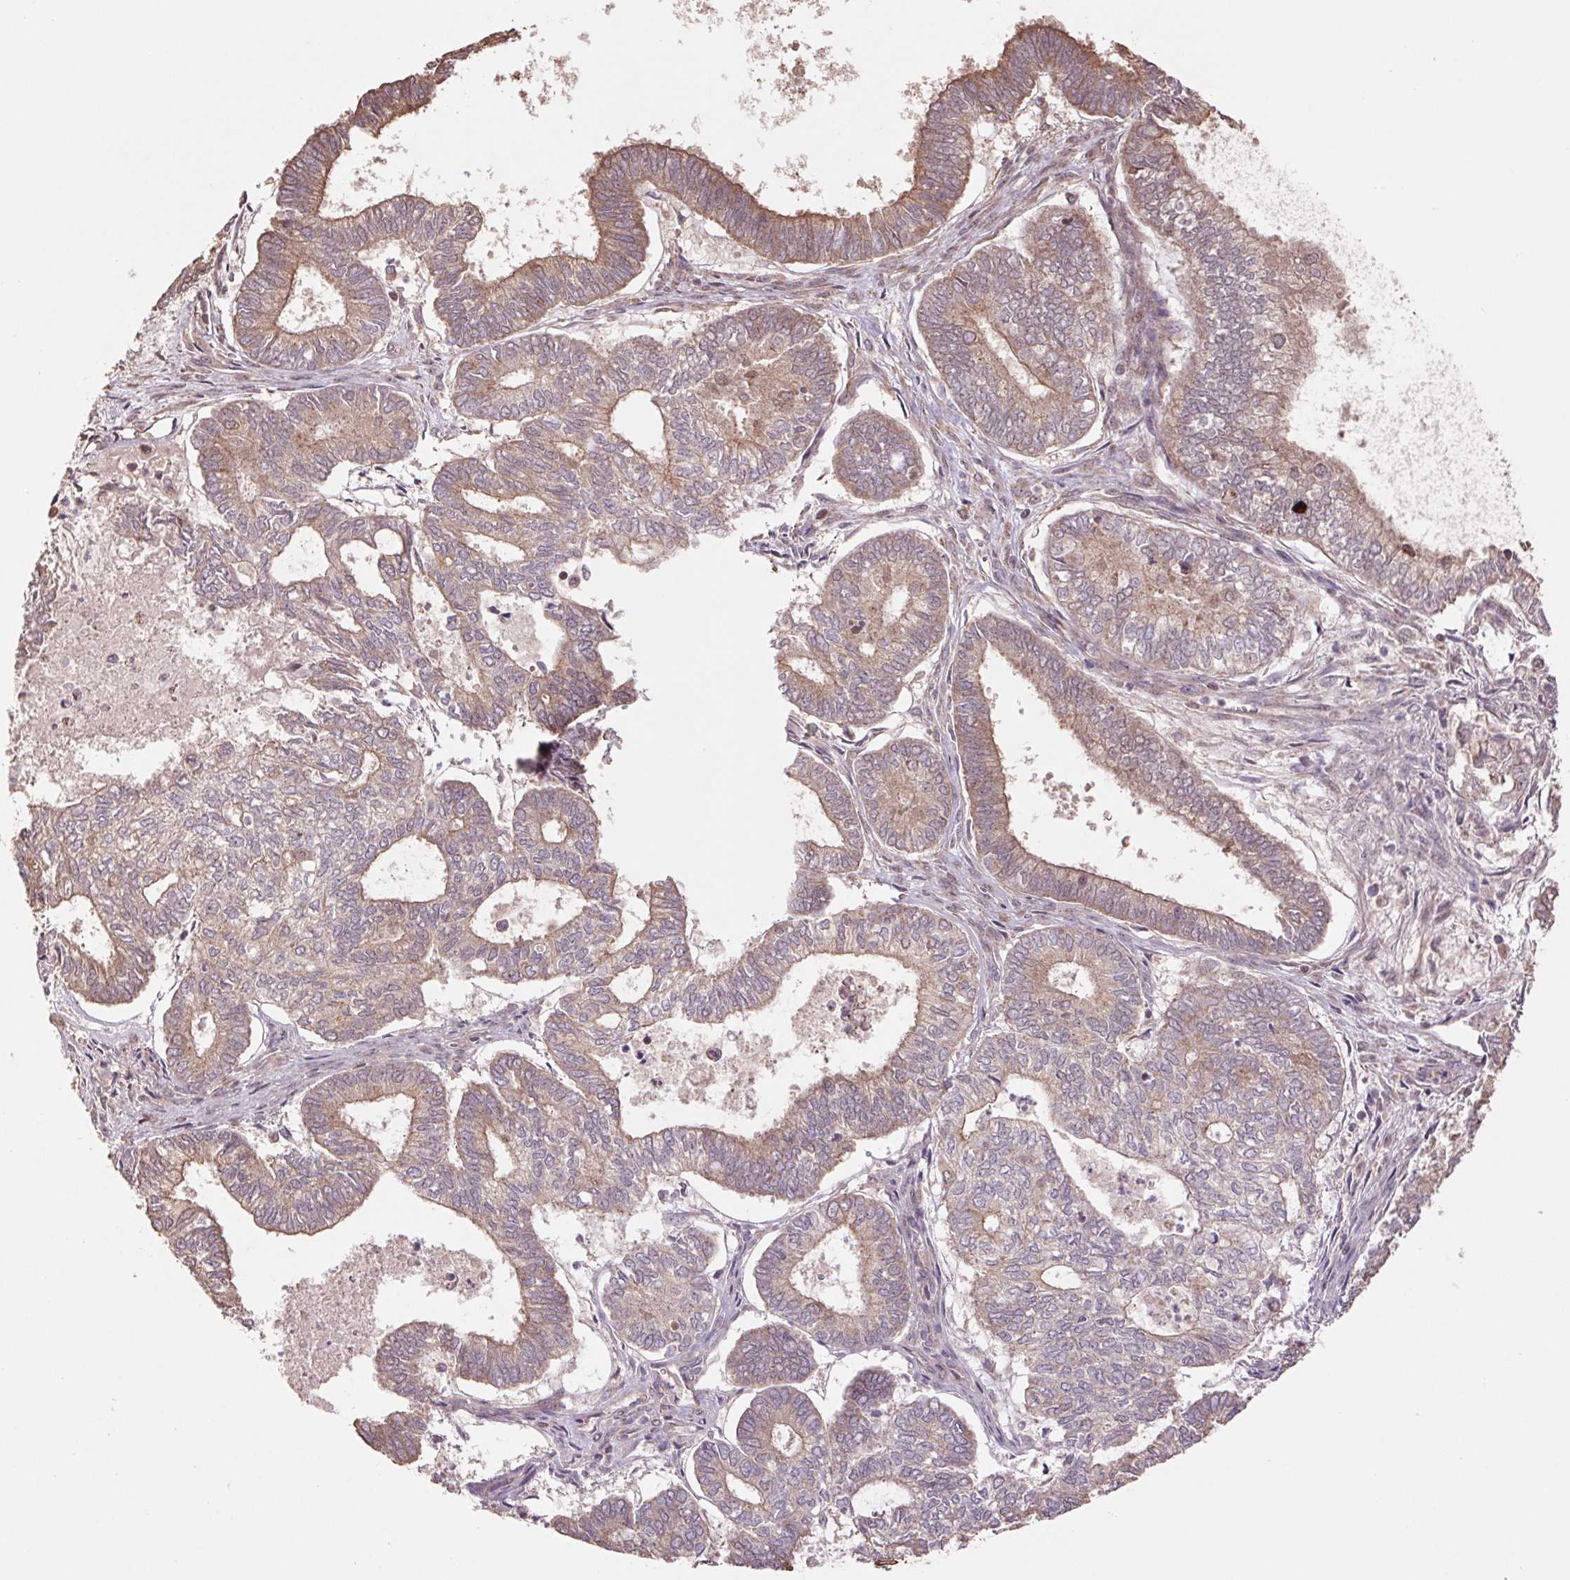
{"staining": {"intensity": "weak", "quantity": ">75%", "location": "cytoplasmic/membranous"}, "tissue": "ovarian cancer", "cell_type": "Tumor cells", "image_type": "cancer", "snomed": [{"axis": "morphology", "description": "Carcinoma, endometroid"}, {"axis": "topography", "description": "Ovary"}], "caption": "High-power microscopy captured an immunohistochemistry micrograph of endometroid carcinoma (ovarian), revealing weak cytoplasmic/membranous positivity in about >75% of tumor cells.", "gene": "PDHA1", "patient": {"sex": "female", "age": 64}}